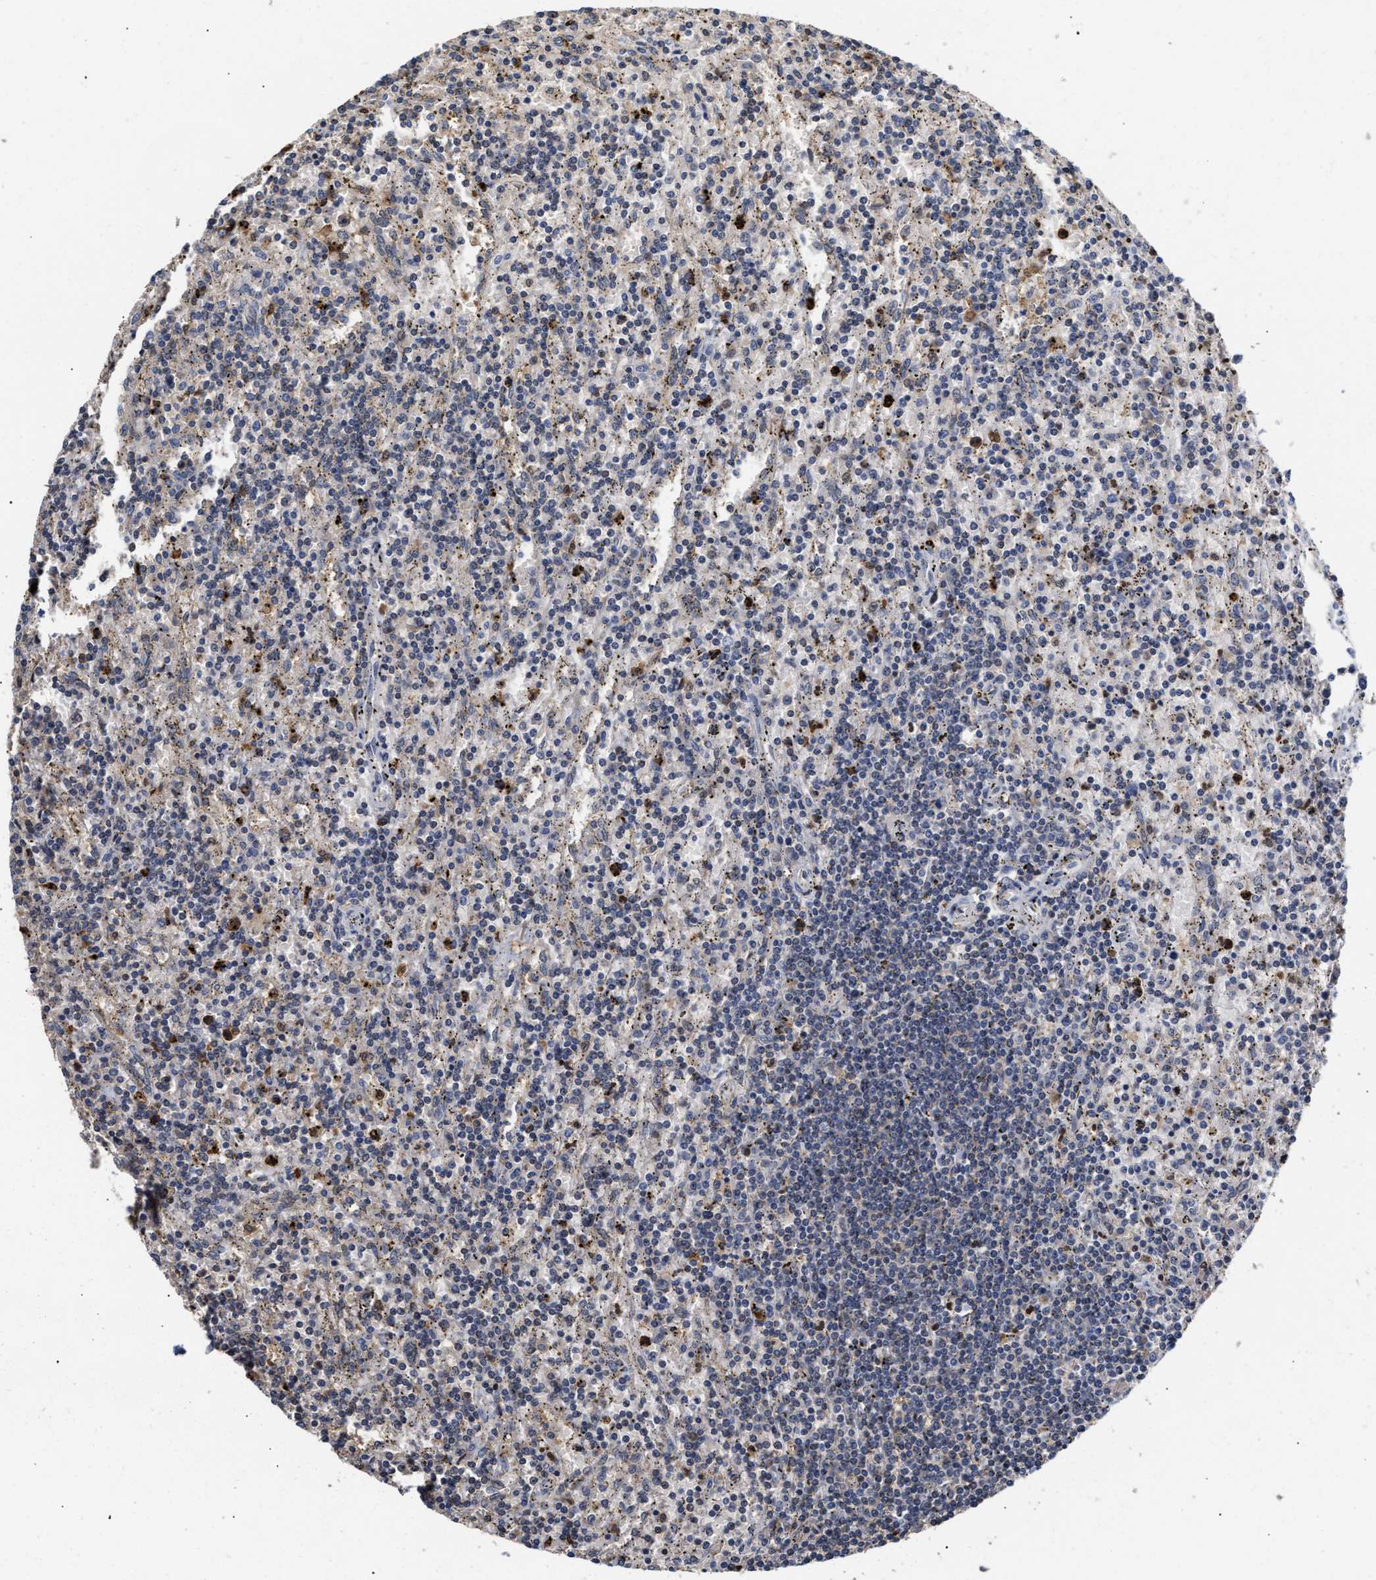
{"staining": {"intensity": "negative", "quantity": "none", "location": "none"}, "tissue": "lymphoma", "cell_type": "Tumor cells", "image_type": "cancer", "snomed": [{"axis": "morphology", "description": "Malignant lymphoma, non-Hodgkin's type, Low grade"}, {"axis": "topography", "description": "Spleen"}], "caption": "This is an immunohistochemistry (IHC) photomicrograph of human low-grade malignant lymphoma, non-Hodgkin's type. There is no expression in tumor cells.", "gene": "KLHDC1", "patient": {"sex": "male", "age": 76}}